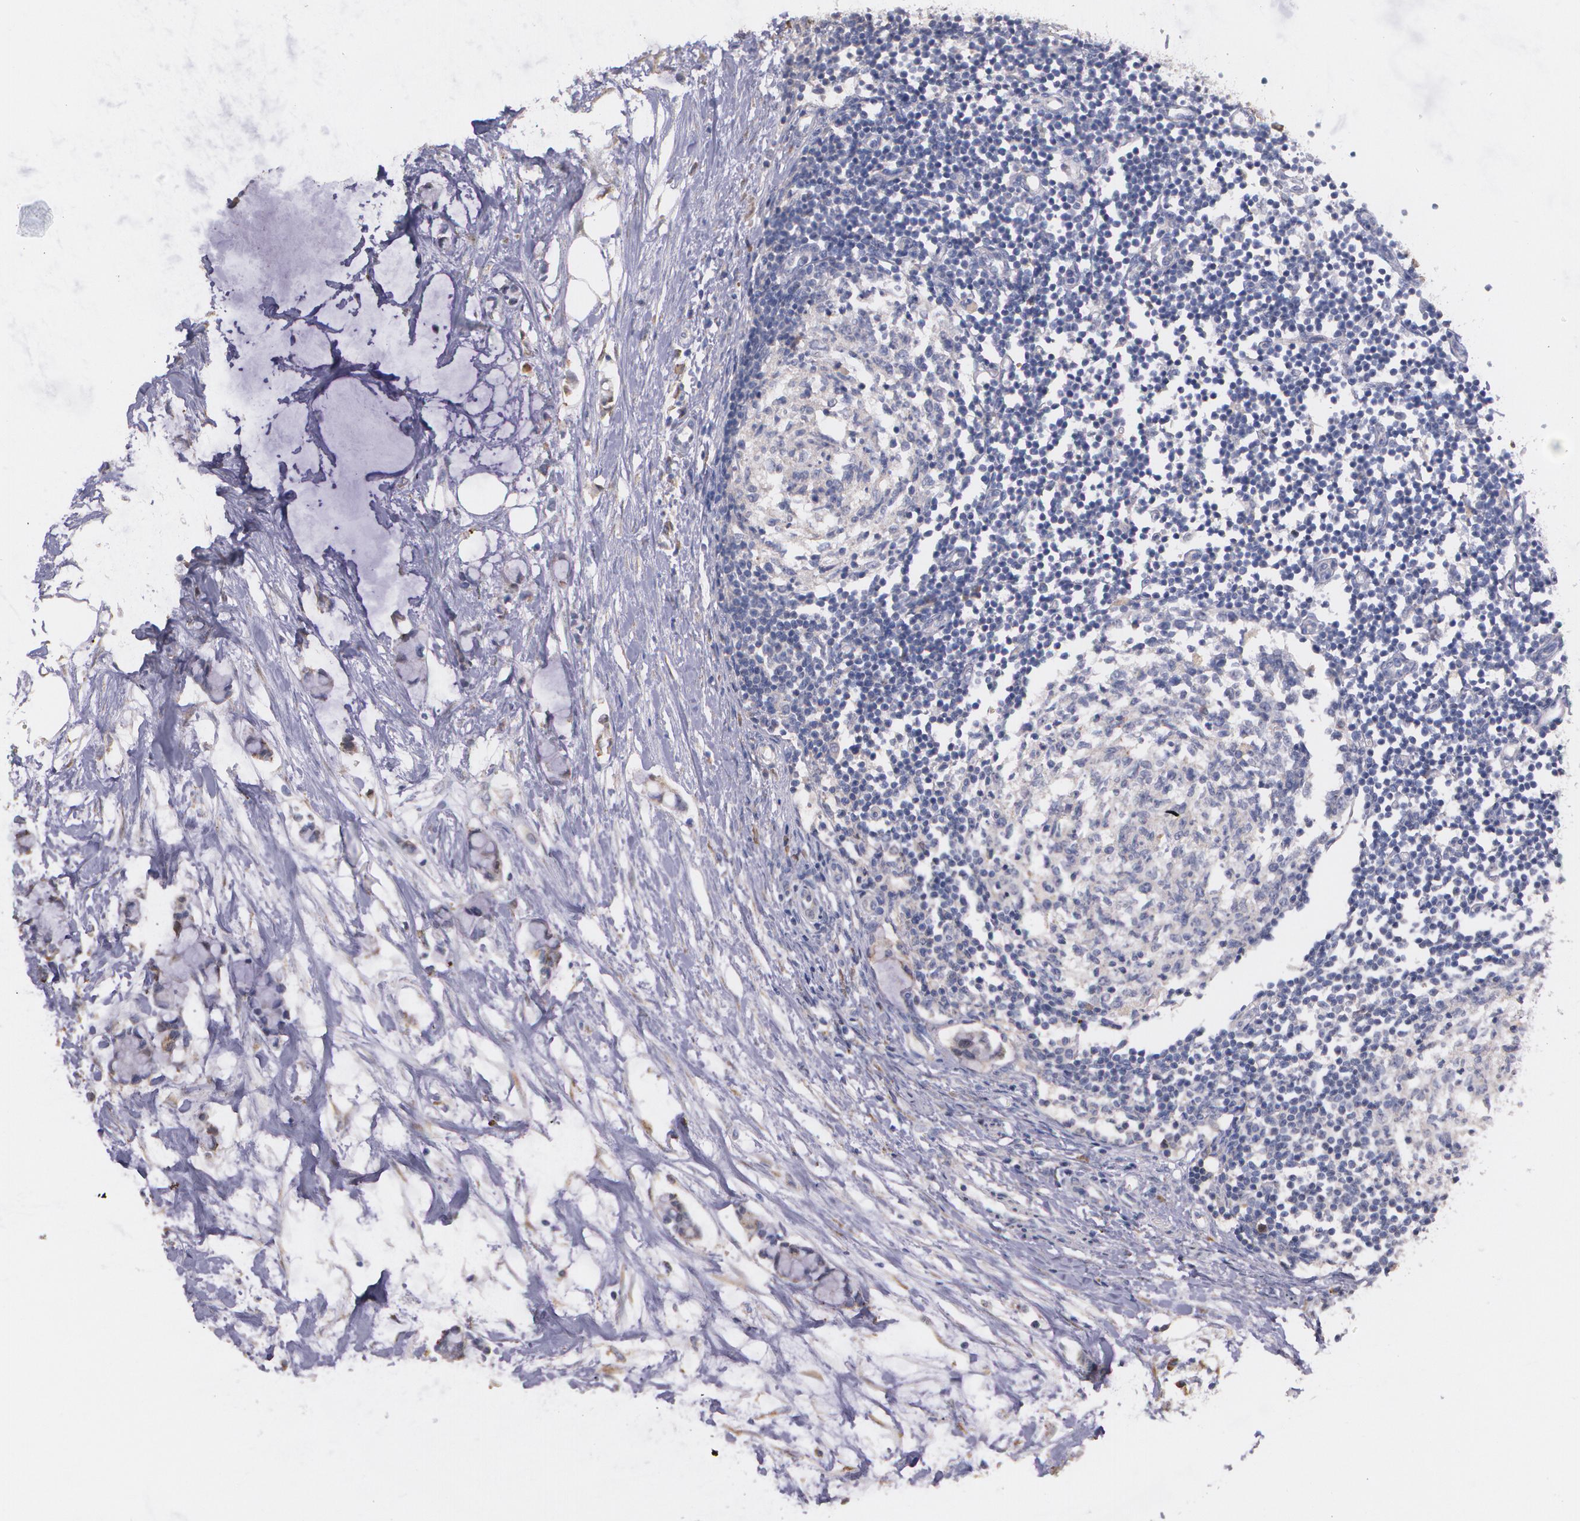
{"staining": {"intensity": "moderate", "quantity": ">75%", "location": "cytoplasmic/membranous"}, "tissue": "colorectal cancer", "cell_type": "Tumor cells", "image_type": "cancer", "snomed": [{"axis": "morphology", "description": "Normal tissue, NOS"}, {"axis": "morphology", "description": "Adenocarcinoma, NOS"}, {"axis": "topography", "description": "Colon"}, {"axis": "topography", "description": "Peripheral nerve tissue"}], "caption": "A brown stain shows moderate cytoplasmic/membranous staining of a protein in human colorectal adenocarcinoma tumor cells. Using DAB (brown) and hematoxylin (blue) stains, captured at high magnification using brightfield microscopy.", "gene": "ATF3", "patient": {"sex": "male", "age": 14}}